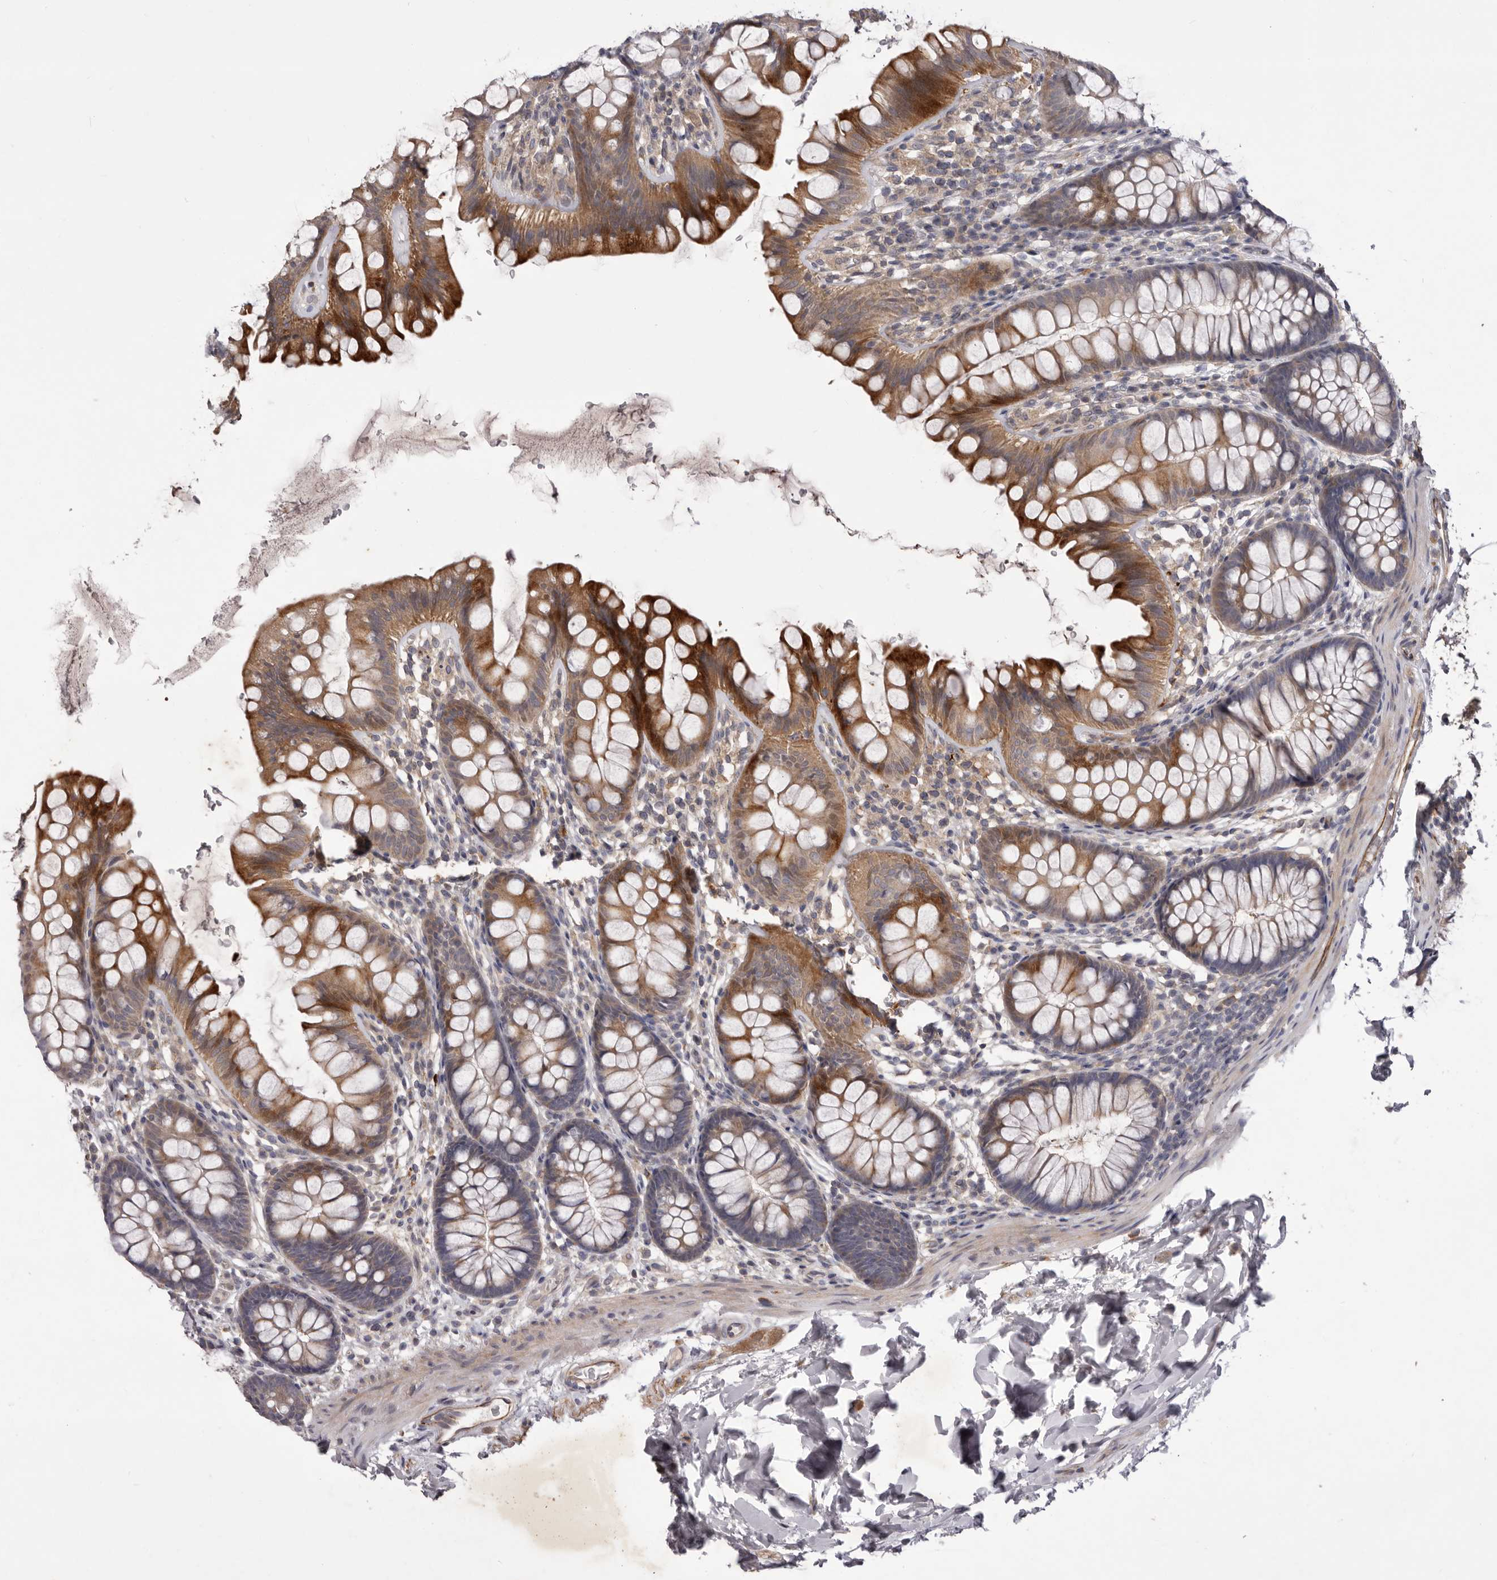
{"staining": {"intensity": "moderate", "quantity": "25%-75%", "location": "cytoplasmic/membranous"}, "tissue": "colon", "cell_type": "Endothelial cells", "image_type": "normal", "snomed": [{"axis": "morphology", "description": "Normal tissue, NOS"}, {"axis": "topography", "description": "Colon"}], "caption": "A photomicrograph of human colon stained for a protein shows moderate cytoplasmic/membranous brown staining in endothelial cells.", "gene": "PNRC1", "patient": {"sex": "female", "age": 62}}